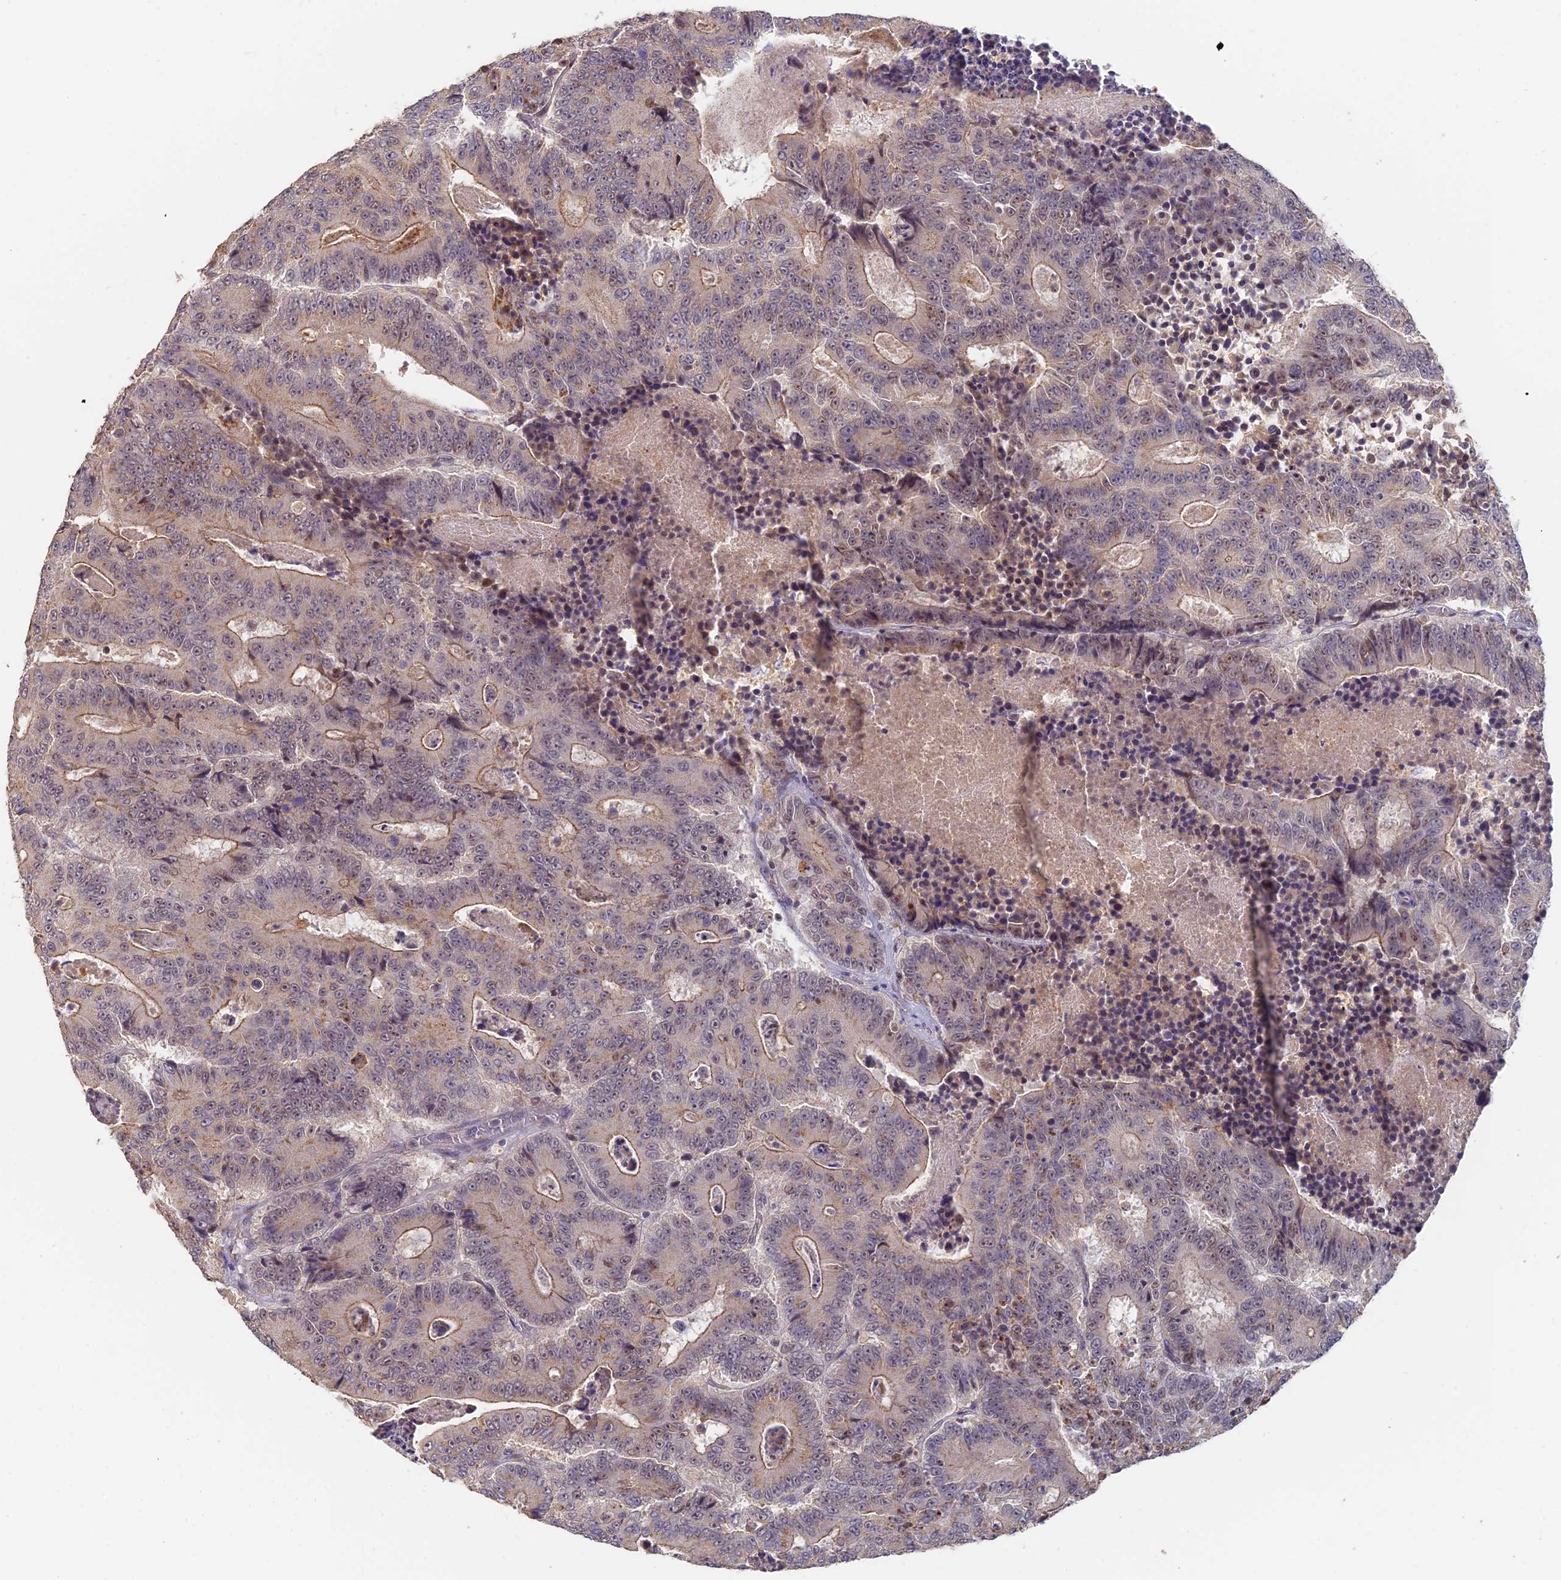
{"staining": {"intensity": "weak", "quantity": ">75%", "location": "cytoplasmic/membranous"}, "tissue": "colorectal cancer", "cell_type": "Tumor cells", "image_type": "cancer", "snomed": [{"axis": "morphology", "description": "Adenocarcinoma, NOS"}, {"axis": "topography", "description": "Colon"}], "caption": "Immunohistochemical staining of colorectal adenocarcinoma exhibits low levels of weak cytoplasmic/membranous expression in approximately >75% of tumor cells.", "gene": "GPATCH1", "patient": {"sex": "male", "age": 83}}